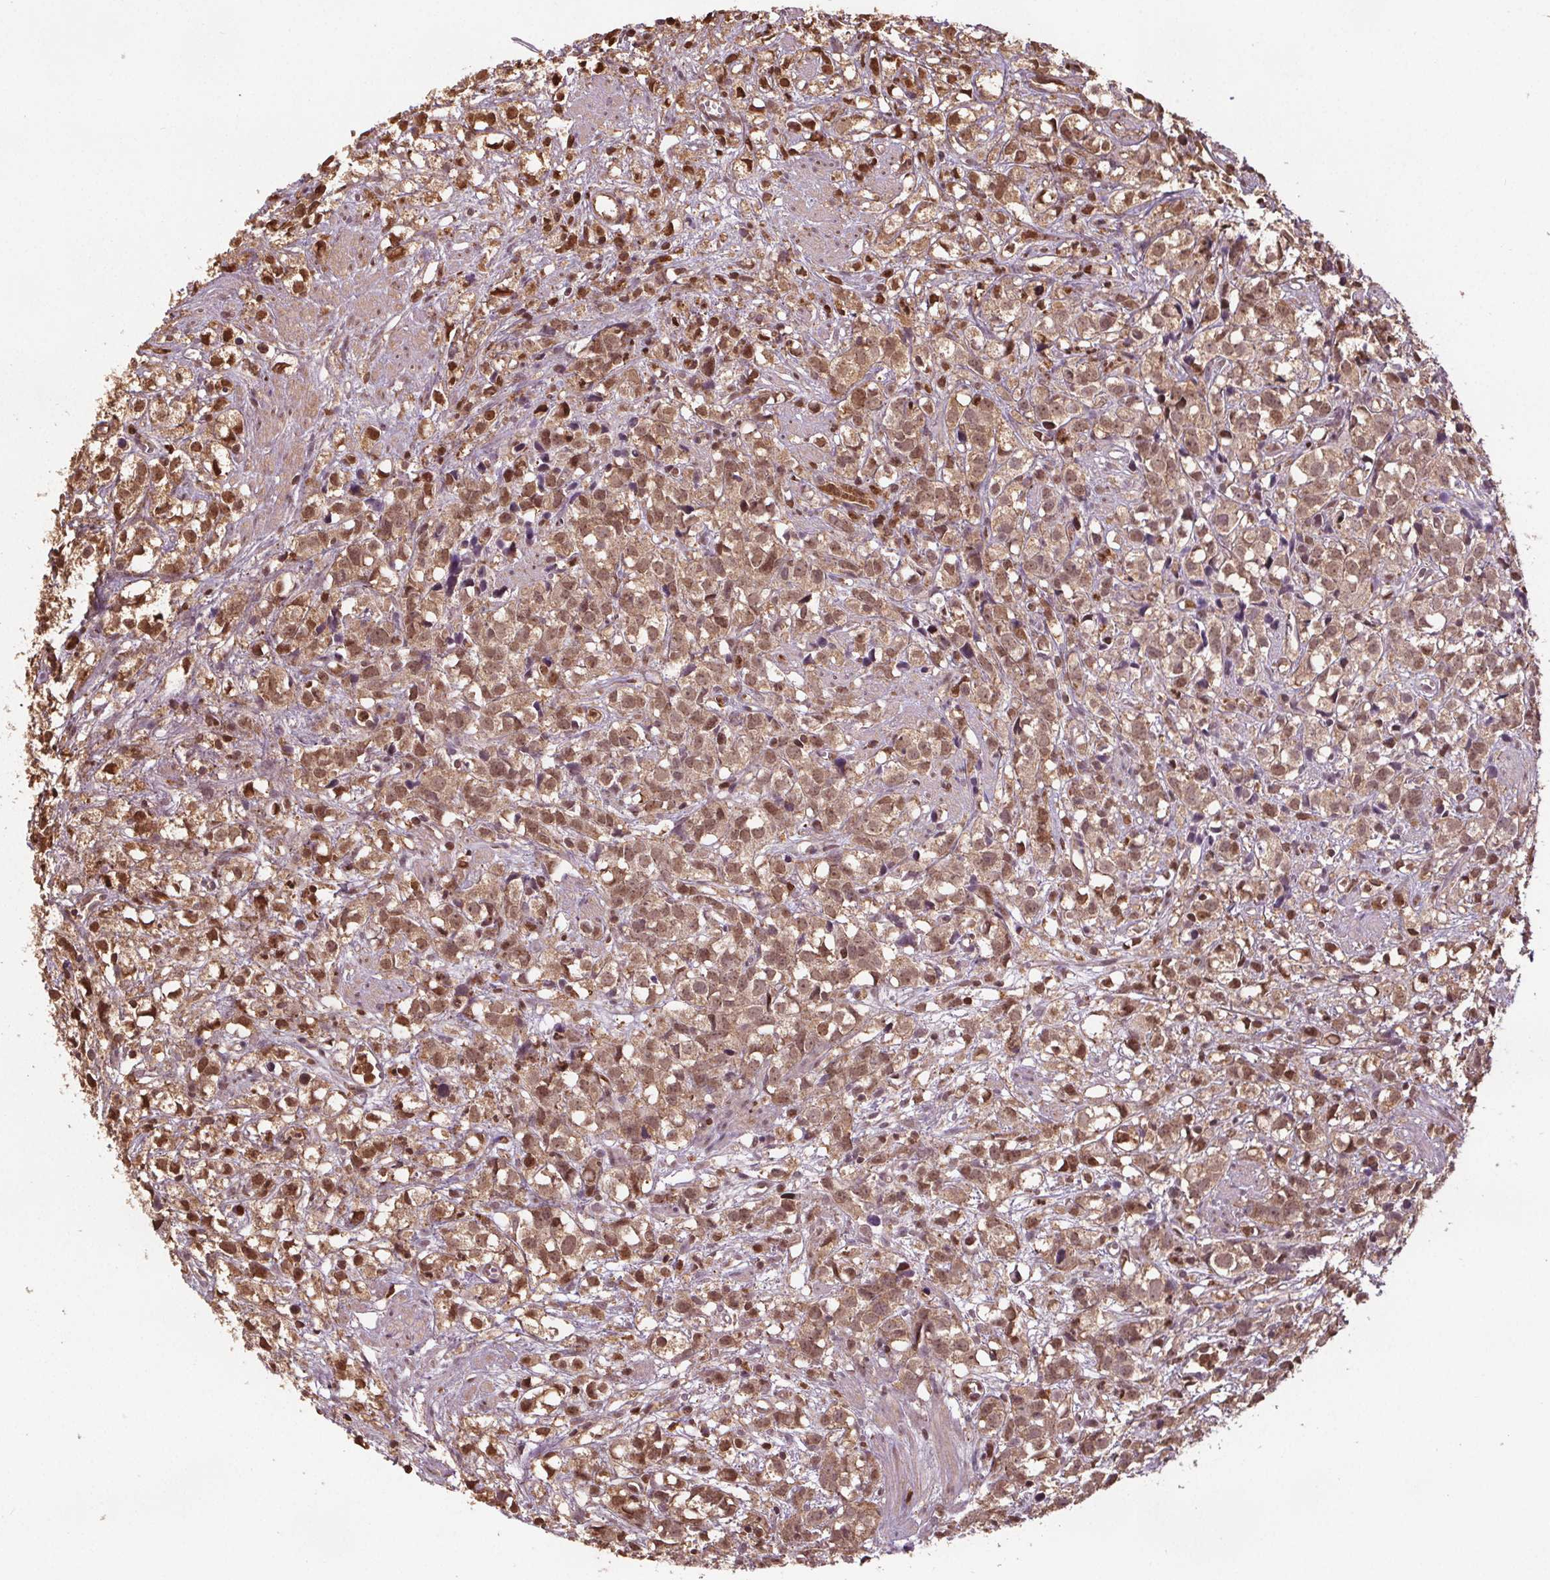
{"staining": {"intensity": "moderate", "quantity": ">75%", "location": "cytoplasmic/membranous,nuclear"}, "tissue": "prostate cancer", "cell_type": "Tumor cells", "image_type": "cancer", "snomed": [{"axis": "morphology", "description": "Adenocarcinoma, High grade"}, {"axis": "topography", "description": "Prostate"}], "caption": "A high-resolution photomicrograph shows IHC staining of high-grade adenocarcinoma (prostate), which exhibits moderate cytoplasmic/membranous and nuclear positivity in about >75% of tumor cells.", "gene": "ENO1", "patient": {"sex": "male", "age": 68}}